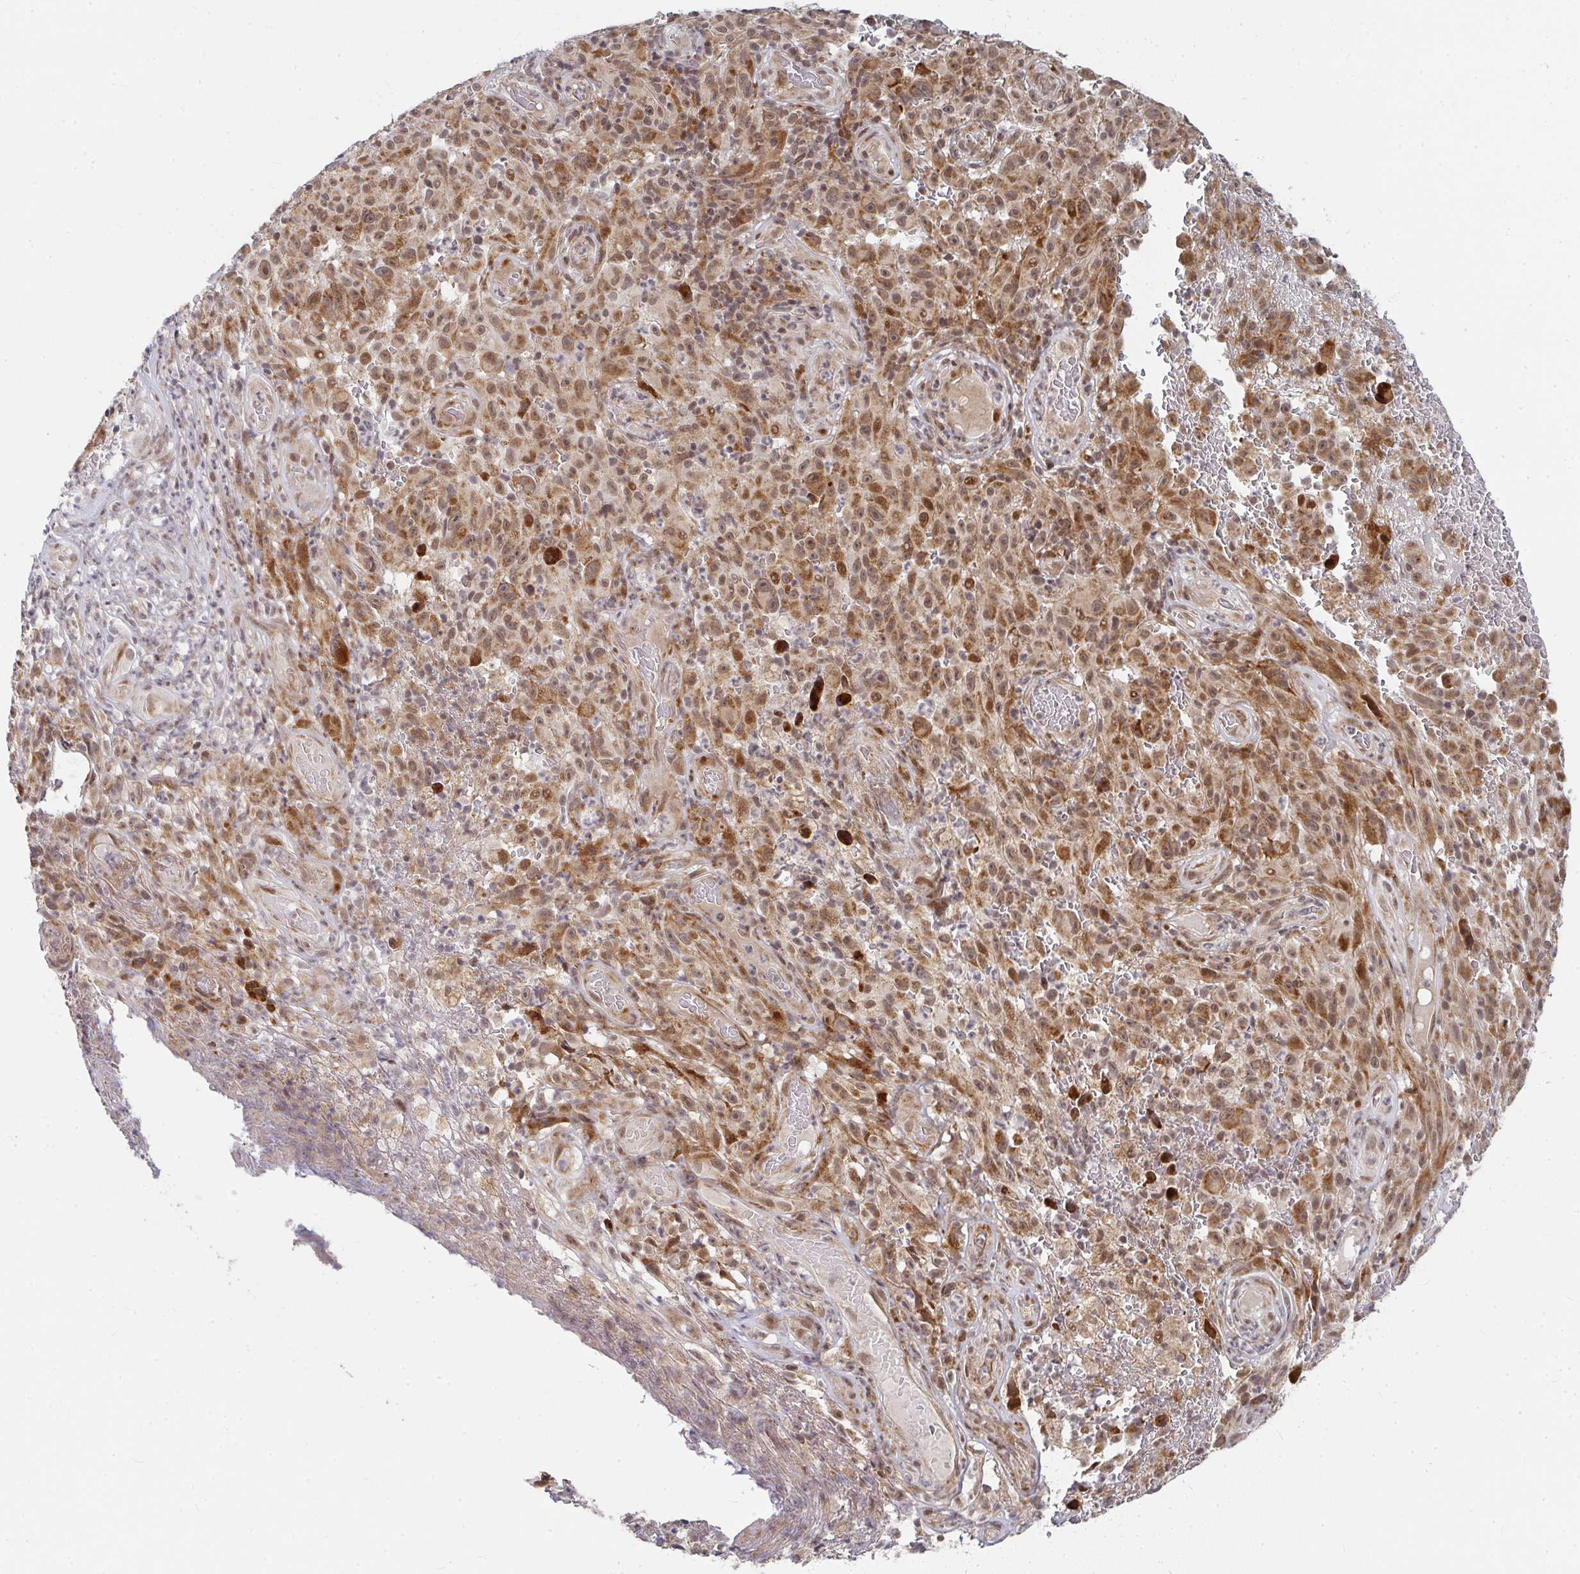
{"staining": {"intensity": "moderate", "quantity": ">75%", "location": "cytoplasmic/membranous,nuclear"}, "tissue": "melanoma", "cell_type": "Tumor cells", "image_type": "cancer", "snomed": [{"axis": "morphology", "description": "Malignant melanoma, NOS"}, {"axis": "topography", "description": "Skin"}], "caption": "Protein analysis of melanoma tissue shows moderate cytoplasmic/membranous and nuclear expression in about >75% of tumor cells.", "gene": "RBBP5", "patient": {"sex": "female", "age": 82}}